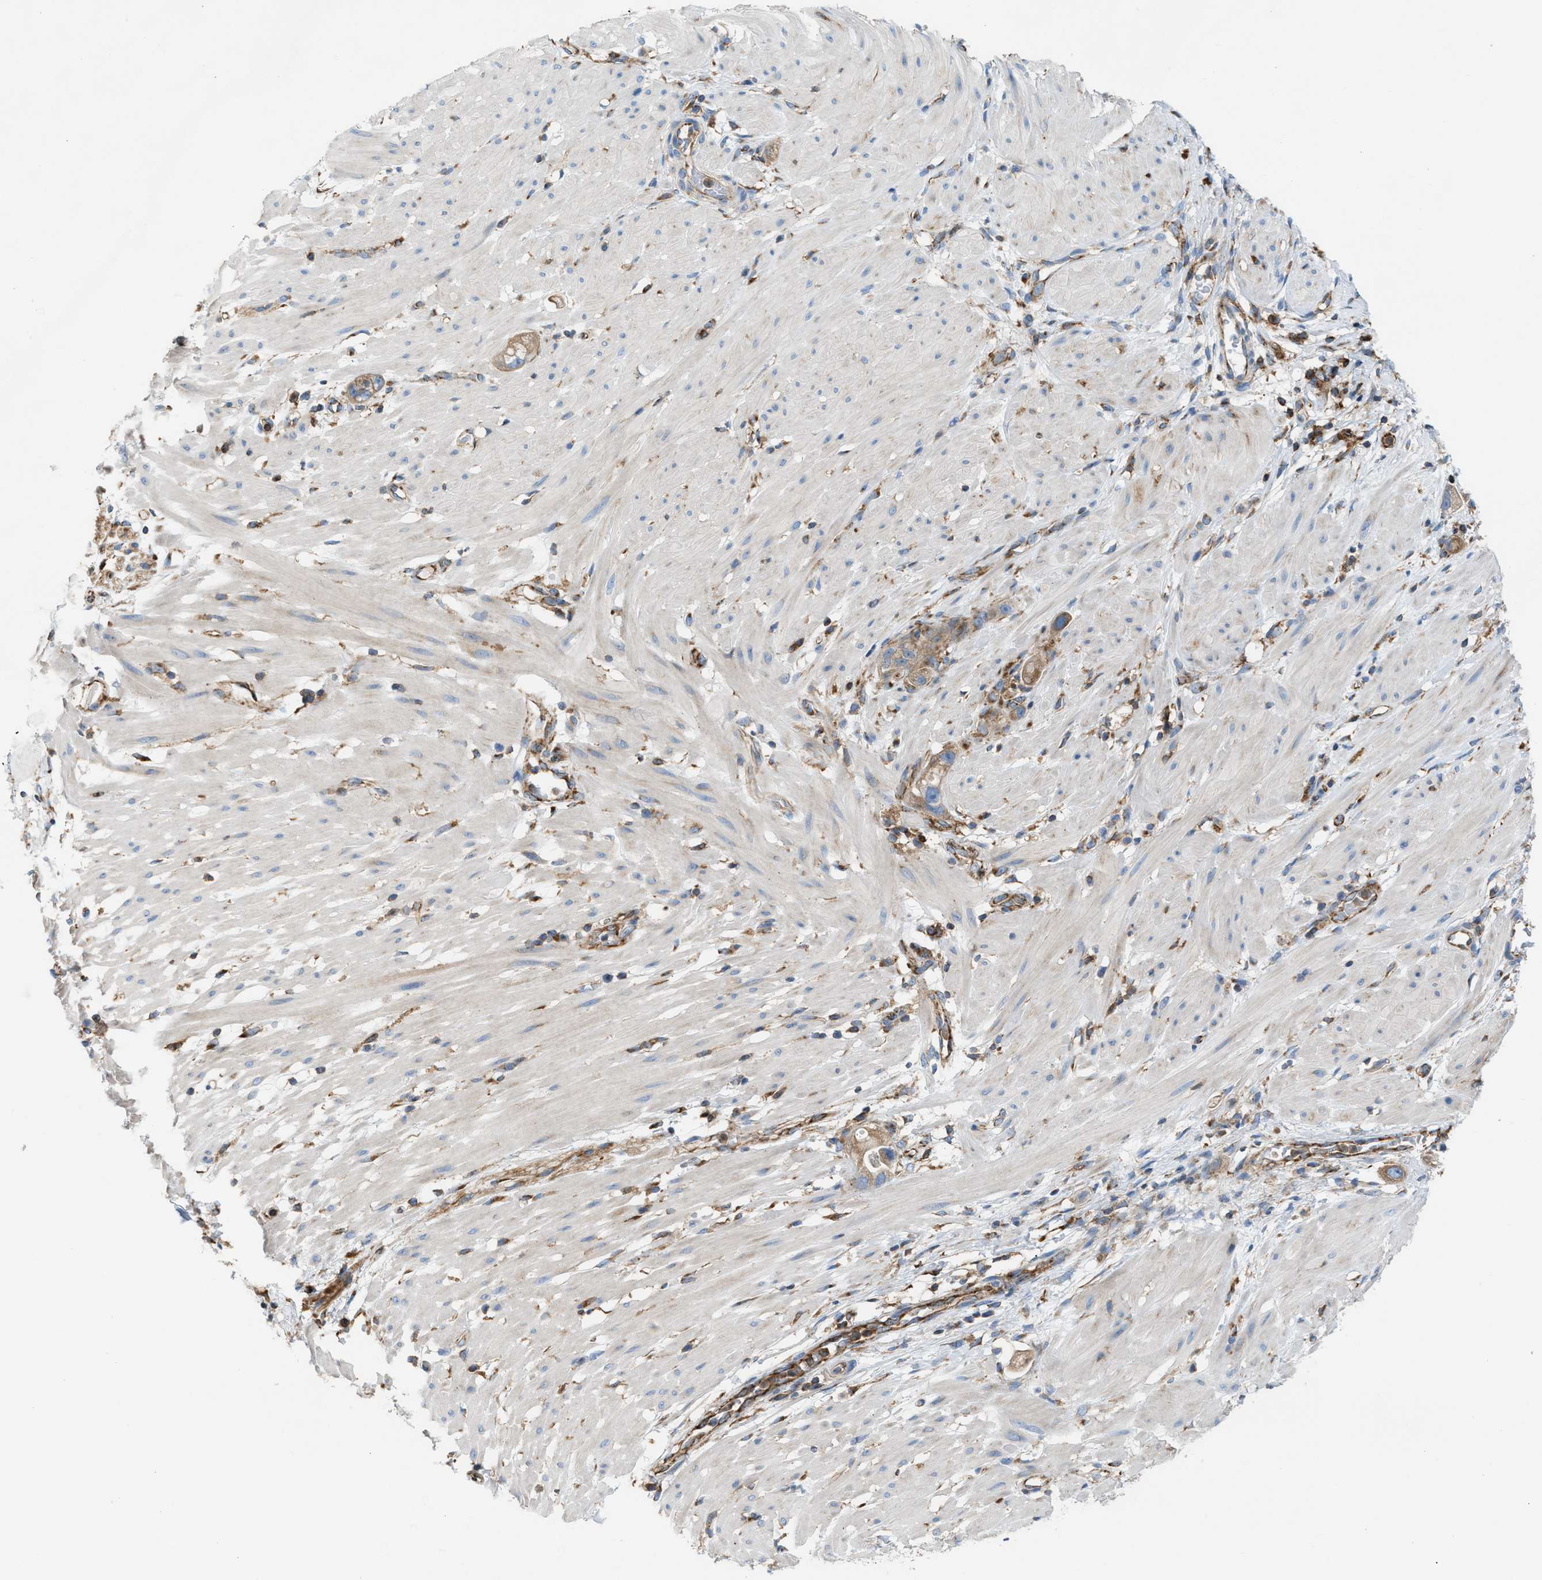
{"staining": {"intensity": "moderate", "quantity": ">75%", "location": "cytoplasmic/membranous"}, "tissue": "stomach cancer", "cell_type": "Tumor cells", "image_type": "cancer", "snomed": [{"axis": "morphology", "description": "Adenocarcinoma, NOS"}, {"axis": "topography", "description": "Stomach"}, {"axis": "topography", "description": "Stomach, lower"}], "caption": "Stomach cancer (adenocarcinoma) stained with a protein marker displays moderate staining in tumor cells.", "gene": "TBC1D15", "patient": {"sex": "female", "age": 48}}